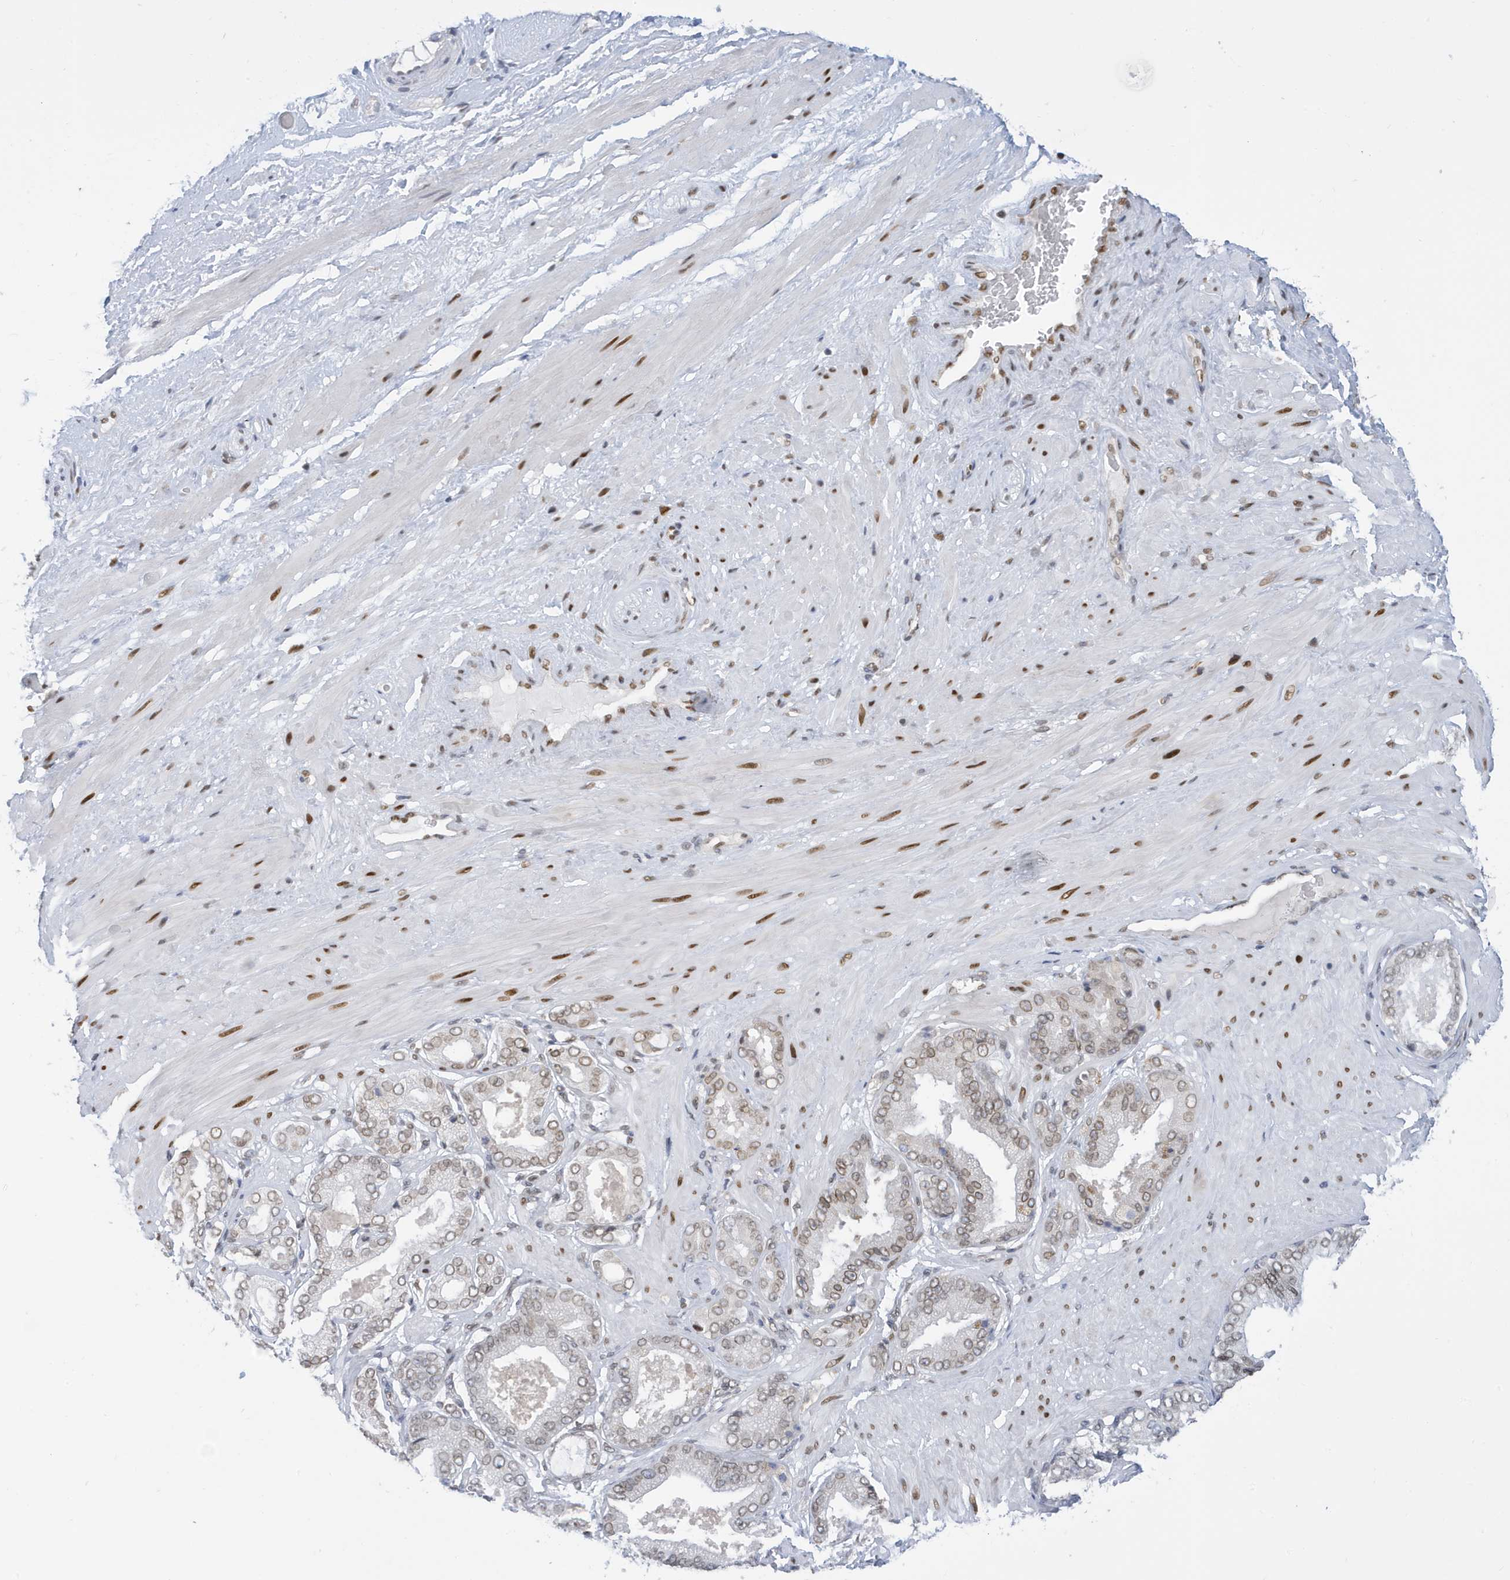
{"staining": {"intensity": "strong", "quantity": "<25%", "location": "cytoplasmic/membranous"}, "tissue": "adipose tissue", "cell_type": "Adipocytes", "image_type": "normal", "snomed": [{"axis": "morphology", "description": "Normal tissue, NOS"}, {"axis": "morphology", "description": "Adenocarcinoma, Low grade"}, {"axis": "topography", "description": "Prostate"}, {"axis": "topography", "description": "Peripheral nerve tissue"}], "caption": "A brown stain shows strong cytoplasmic/membranous positivity of a protein in adipocytes of normal human adipose tissue.", "gene": "PCYT1A", "patient": {"sex": "male", "age": 63}}